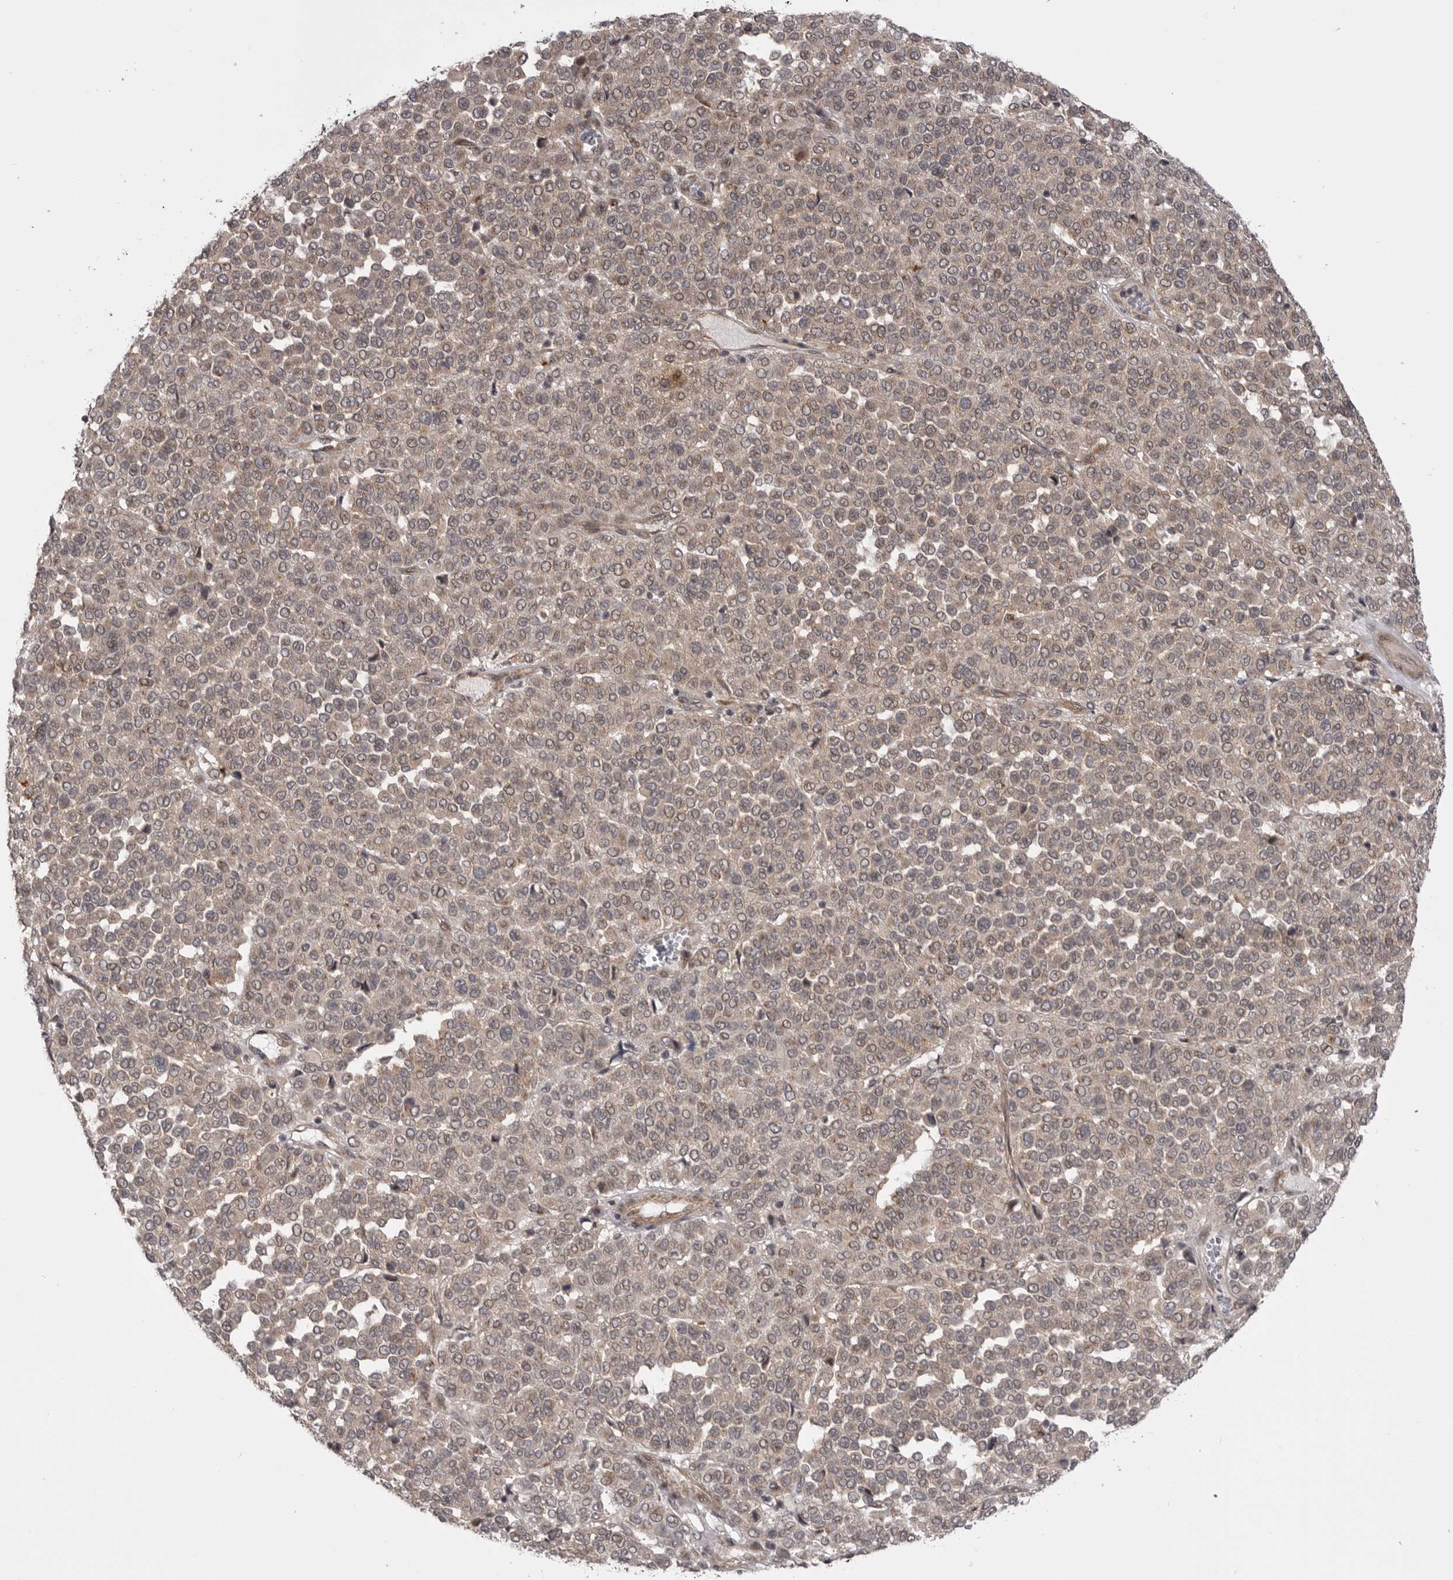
{"staining": {"intensity": "weak", "quantity": "25%-75%", "location": "cytoplasmic/membranous,nuclear"}, "tissue": "melanoma", "cell_type": "Tumor cells", "image_type": "cancer", "snomed": [{"axis": "morphology", "description": "Malignant melanoma, Metastatic site"}, {"axis": "topography", "description": "Pancreas"}], "caption": "Human malignant melanoma (metastatic site) stained for a protein (brown) reveals weak cytoplasmic/membranous and nuclear positive staining in about 25%-75% of tumor cells.", "gene": "PDCL", "patient": {"sex": "female", "age": 30}}